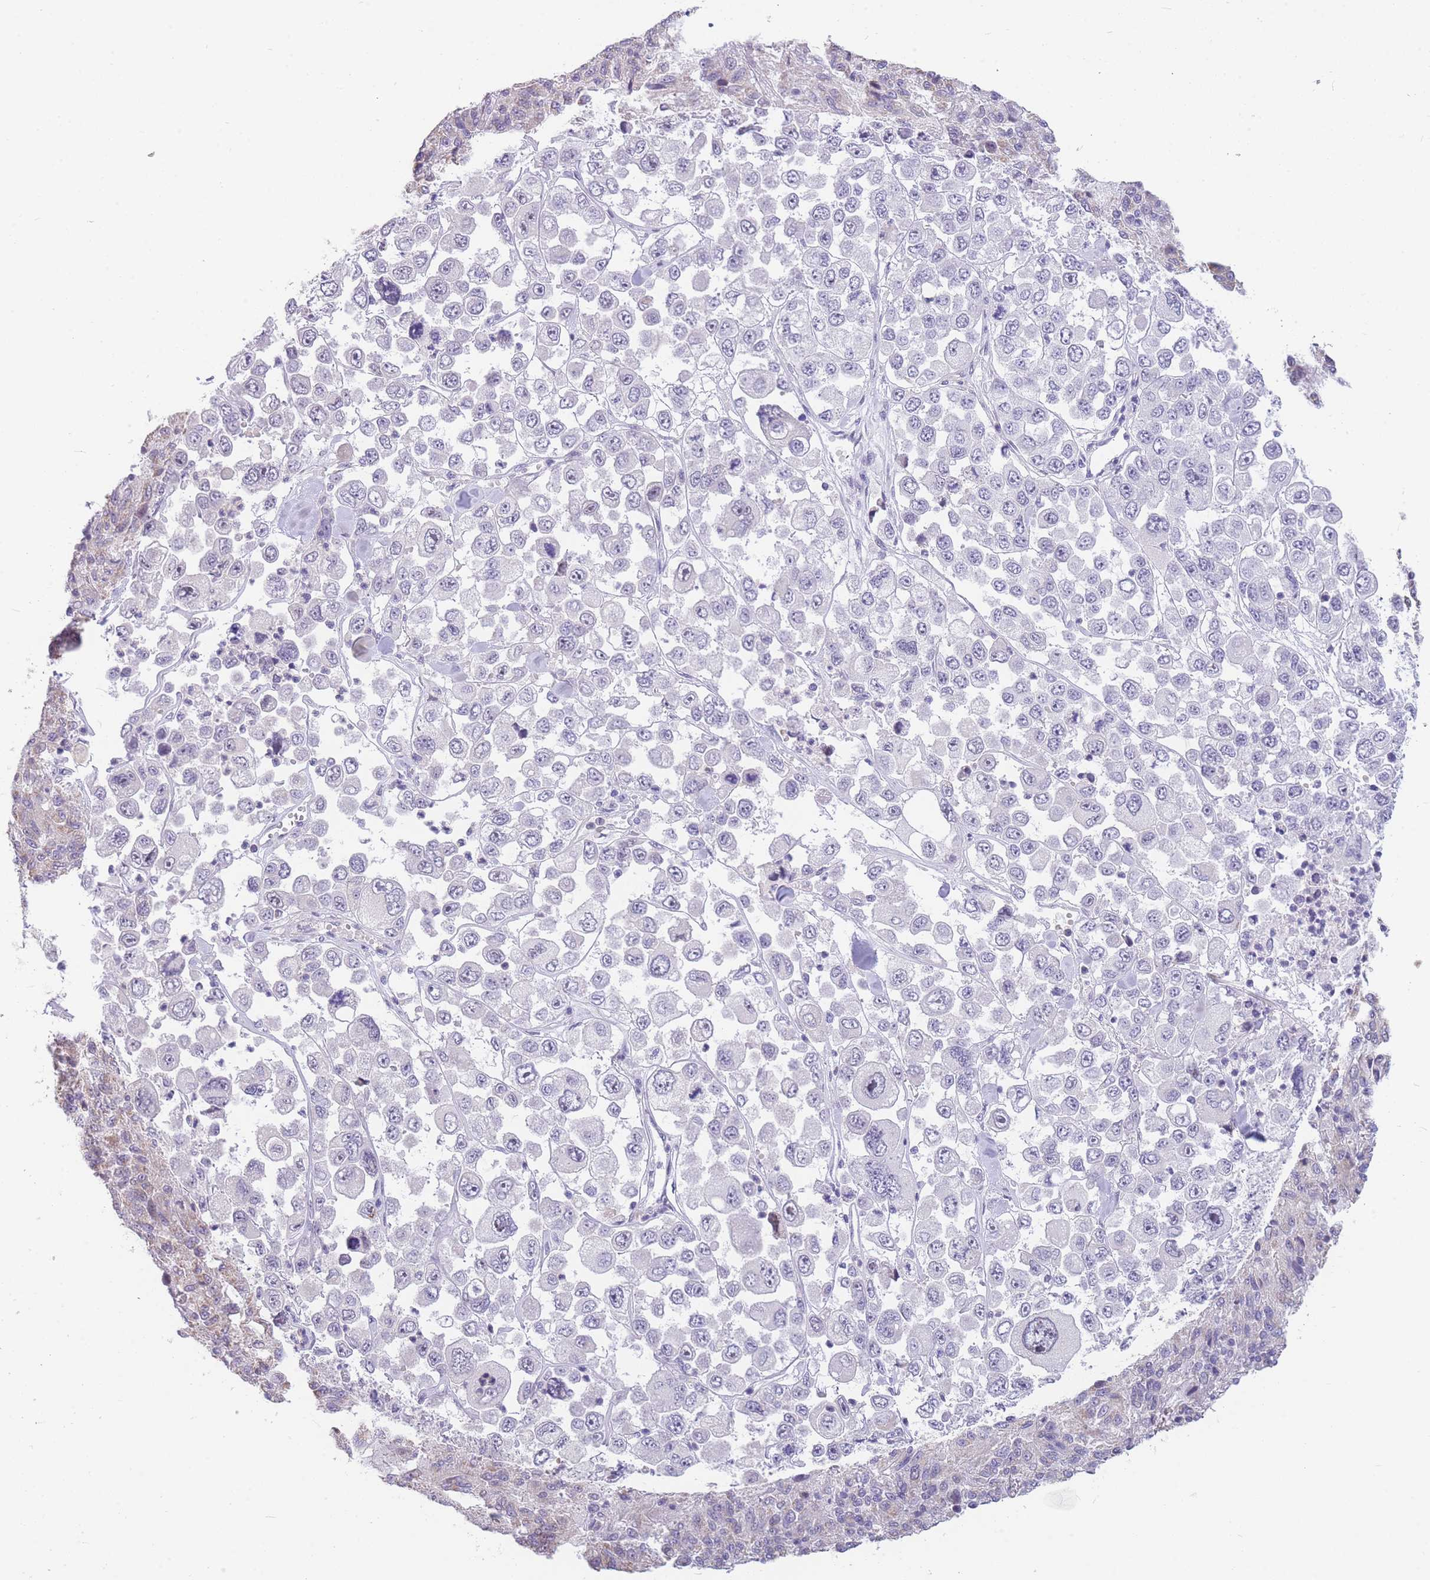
{"staining": {"intensity": "negative", "quantity": "none", "location": "none"}, "tissue": "melanoma", "cell_type": "Tumor cells", "image_type": "cancer", "snomed": [{"axis": "morphology", "description": "Malignant melanoma, Metastatic site"}, {"axis": "topography", "description": "Lymph node"}], "caption": "Tumor cells are negative for protein expression in human malignant melanoma (metastatic site).", "gene": "SHCBP1", "patient": {"sex": "female", "age": 54}}